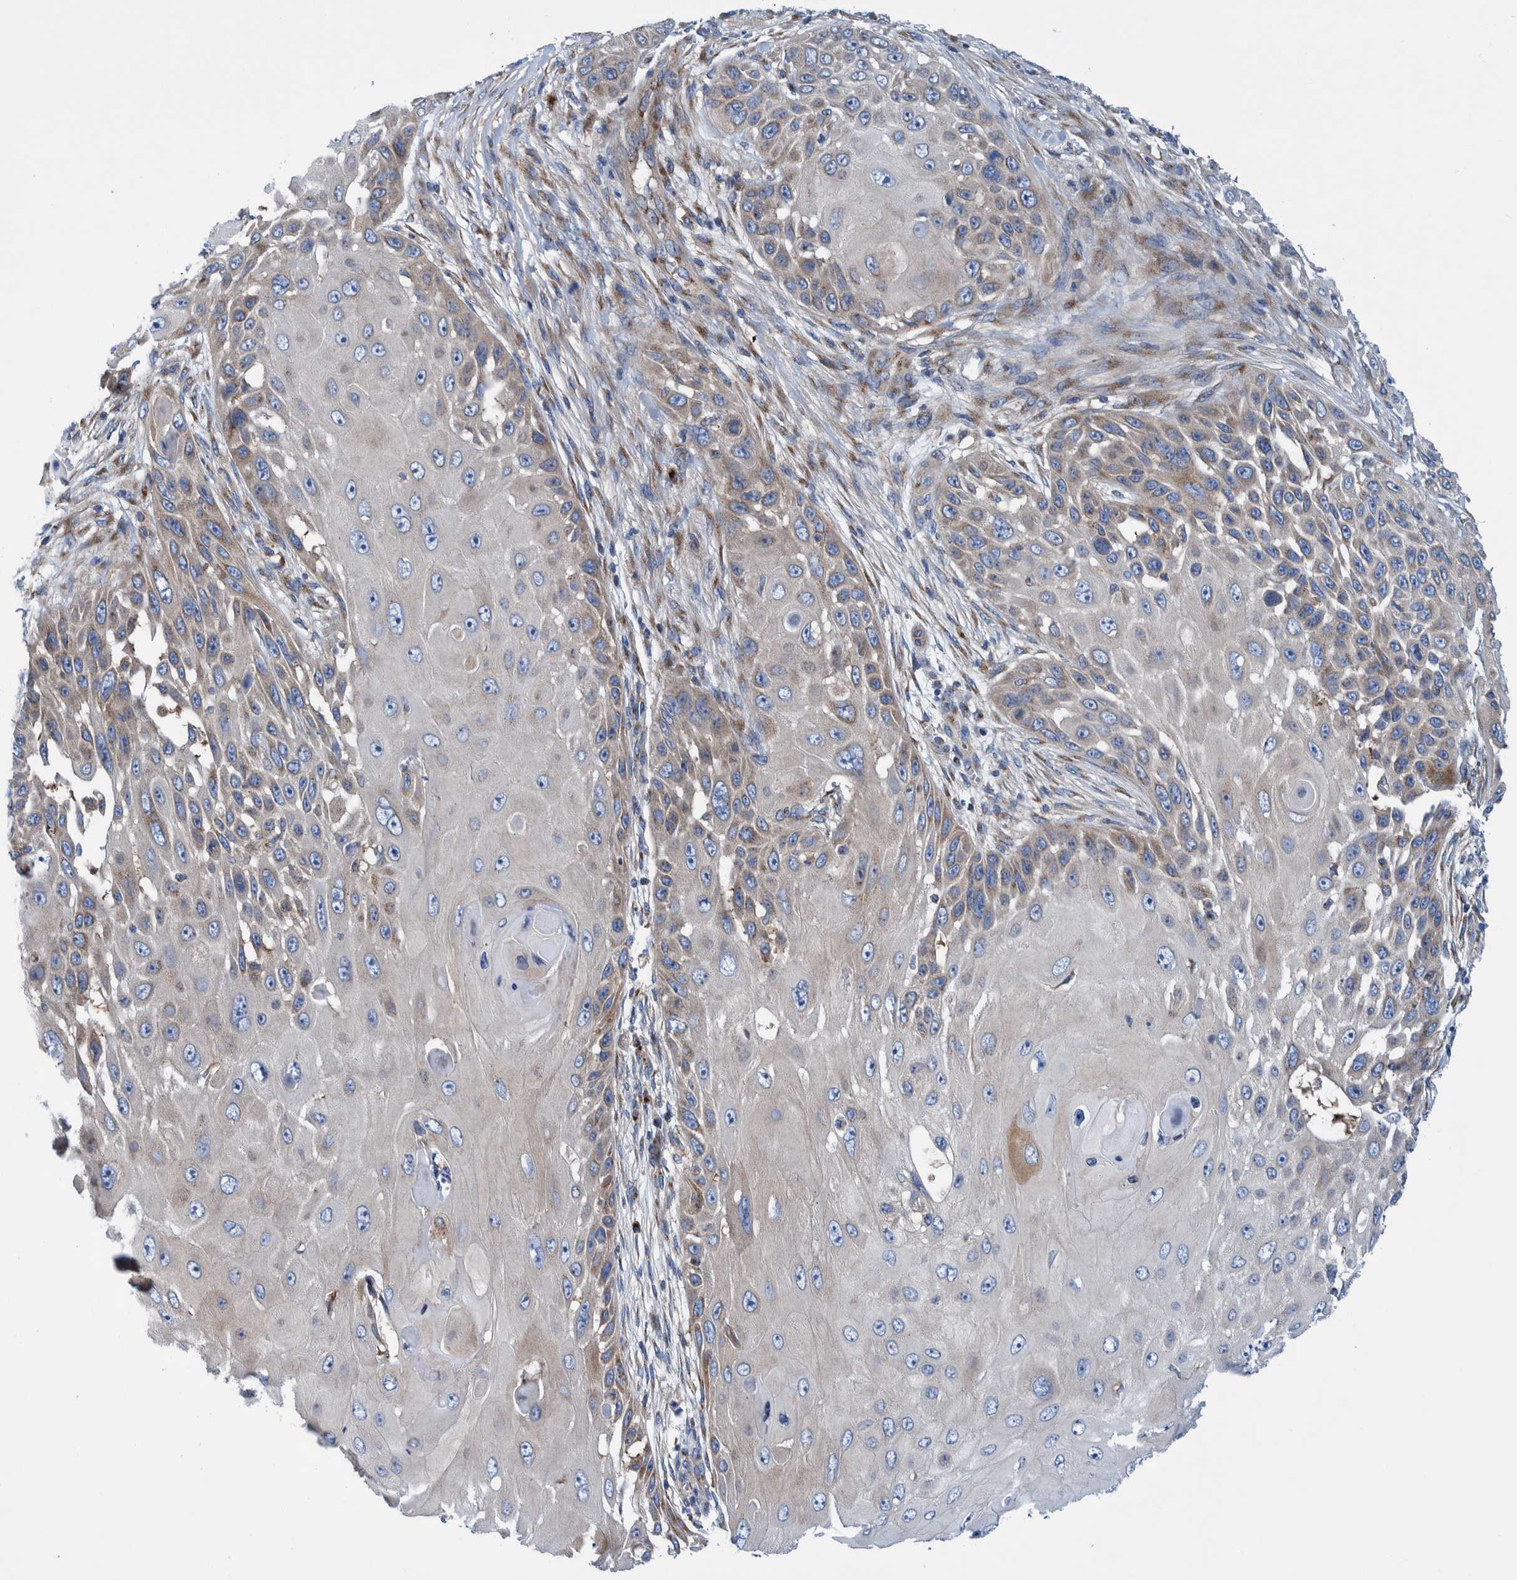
{"staining": {"intensity": "weak", "quantity": "25%-75%", "location": "cytoplasmic/membranous"}, "tissue": "skin cancer", "cell_type": "Tumor cells", "image_type": "cancer", "snomed": [{"axis": "morphology", "description": "Squamous cell carcinoma, NOS"}, {"axis": "topography", "description": "Skin"}], "caption": "Tumor cells exhibit low levels of weak cytoplasmic/membranous positivity in approximately 25%-75% of cells in skin squamous cell carcinoma.", "gene": "TRIM58", "patient": {"sex": "female", "age": 44}}